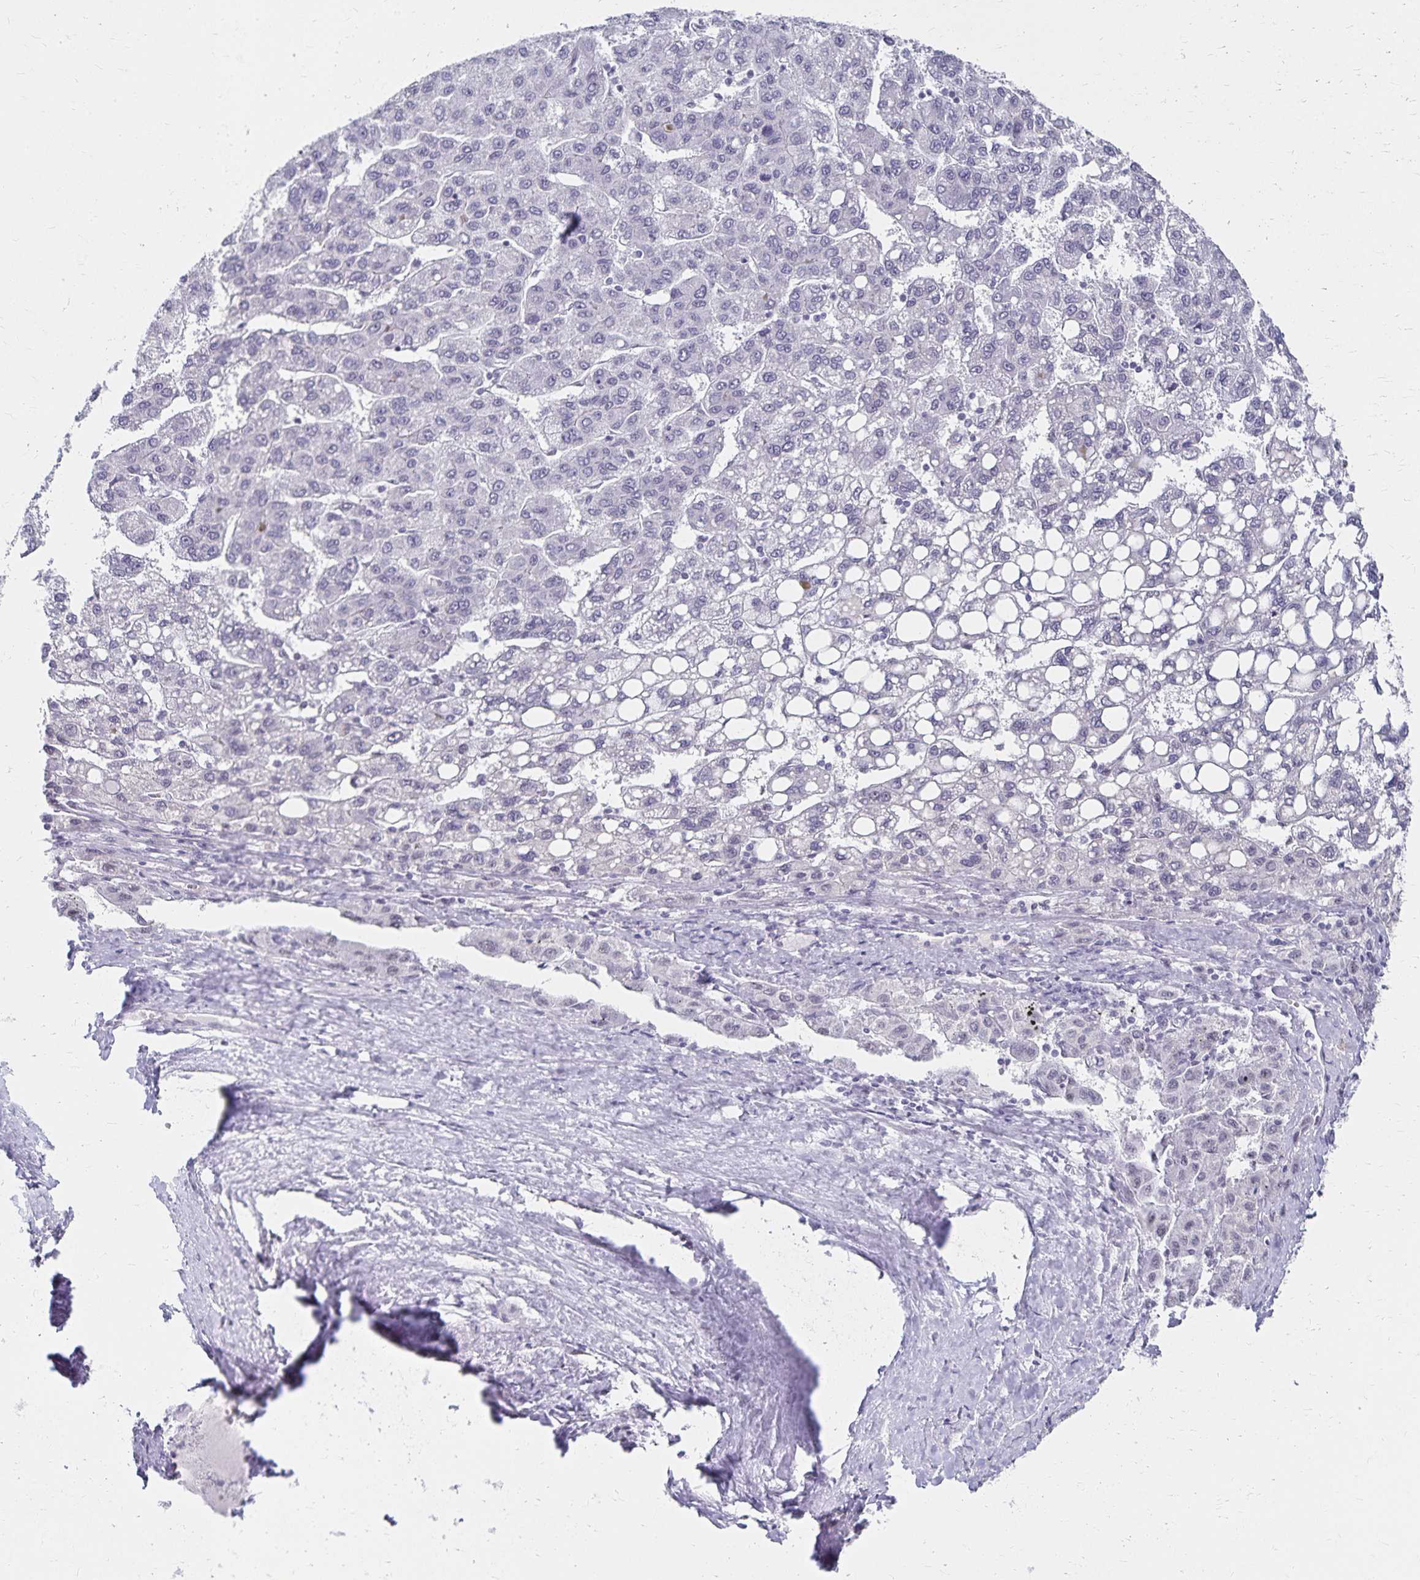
{"staining": {"intensity": "negative", "quantity": "none", "location": "none"}, "tissue": "liver cancer", "cell_type": "Tumor cells", "image_type": "cancer", "snomed": [{"axis": "morphology", "description": "Carcinoma, Hepatocellular, NOS"}, {"axis": "topography", "description": "Liver"}], "caption": "Immunohistochemical staining of human liver cancer reveals no significant staining in tumor cells. Brightfield microscopy of IHC stained with DAB (3,3'-diaminobenzidine) (brown) and hematoxylin (blue), captured at high magnification.", "gene": "C20orf85", "patient": {"sex": "female", "age": 82}}